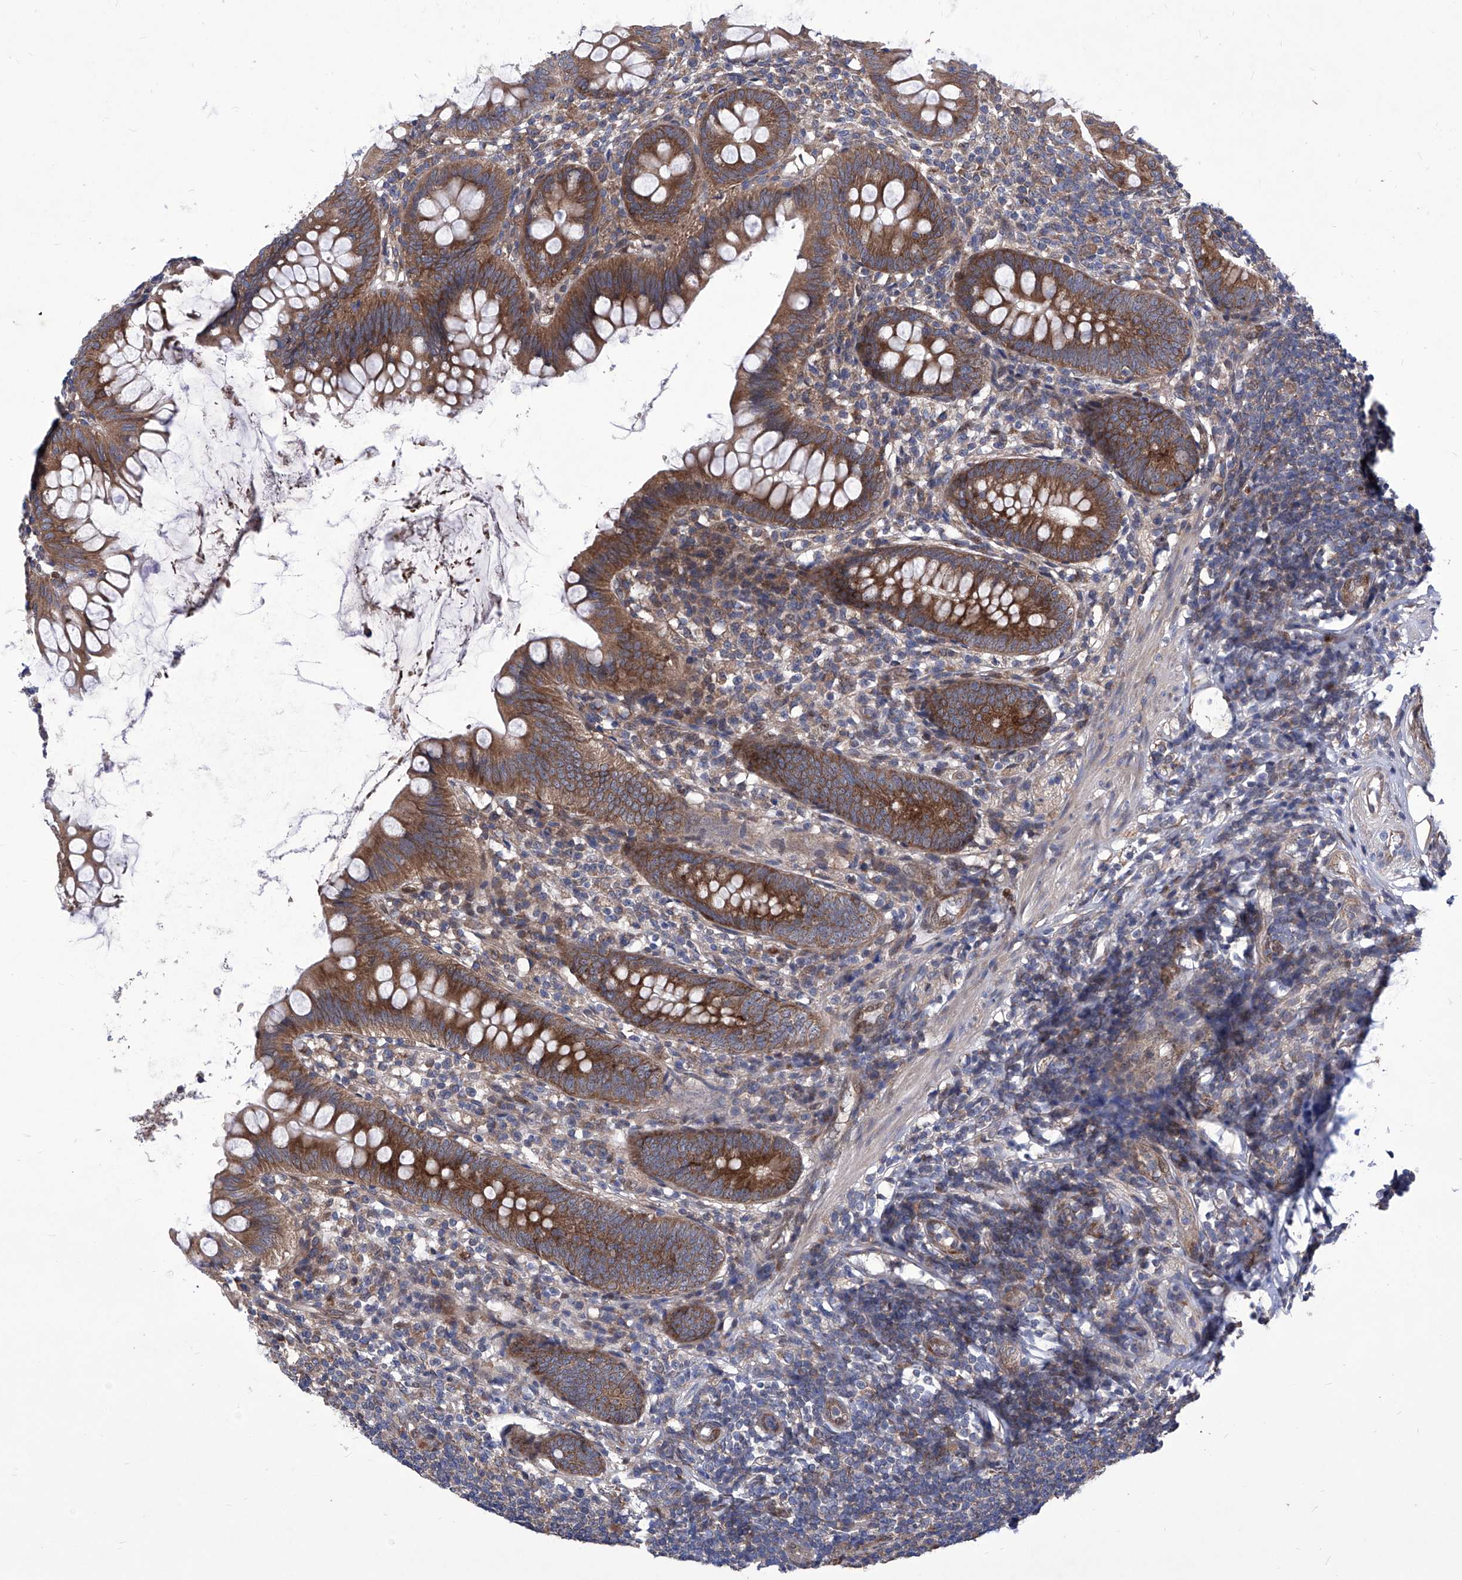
{"staining": {"intensity": "strong", "quantity": ">75%", "location": "cytoplasmic/membranous"}, "tissue": "appendix", "cell_type": "Glandular cells", "image_type": "normal", "snomed": [{"axis": "morphology", "description": "Normal tissue, NOS"}, {"axis": "topography", "description": "Appendix"}], "caption": "Protein analysis of benign appendix exhibits strong cytoplasmic/membranous expression in about >75% of glandular cells.", "gene": "KTI12", "patient": {"sex": "female", "age": 62}}